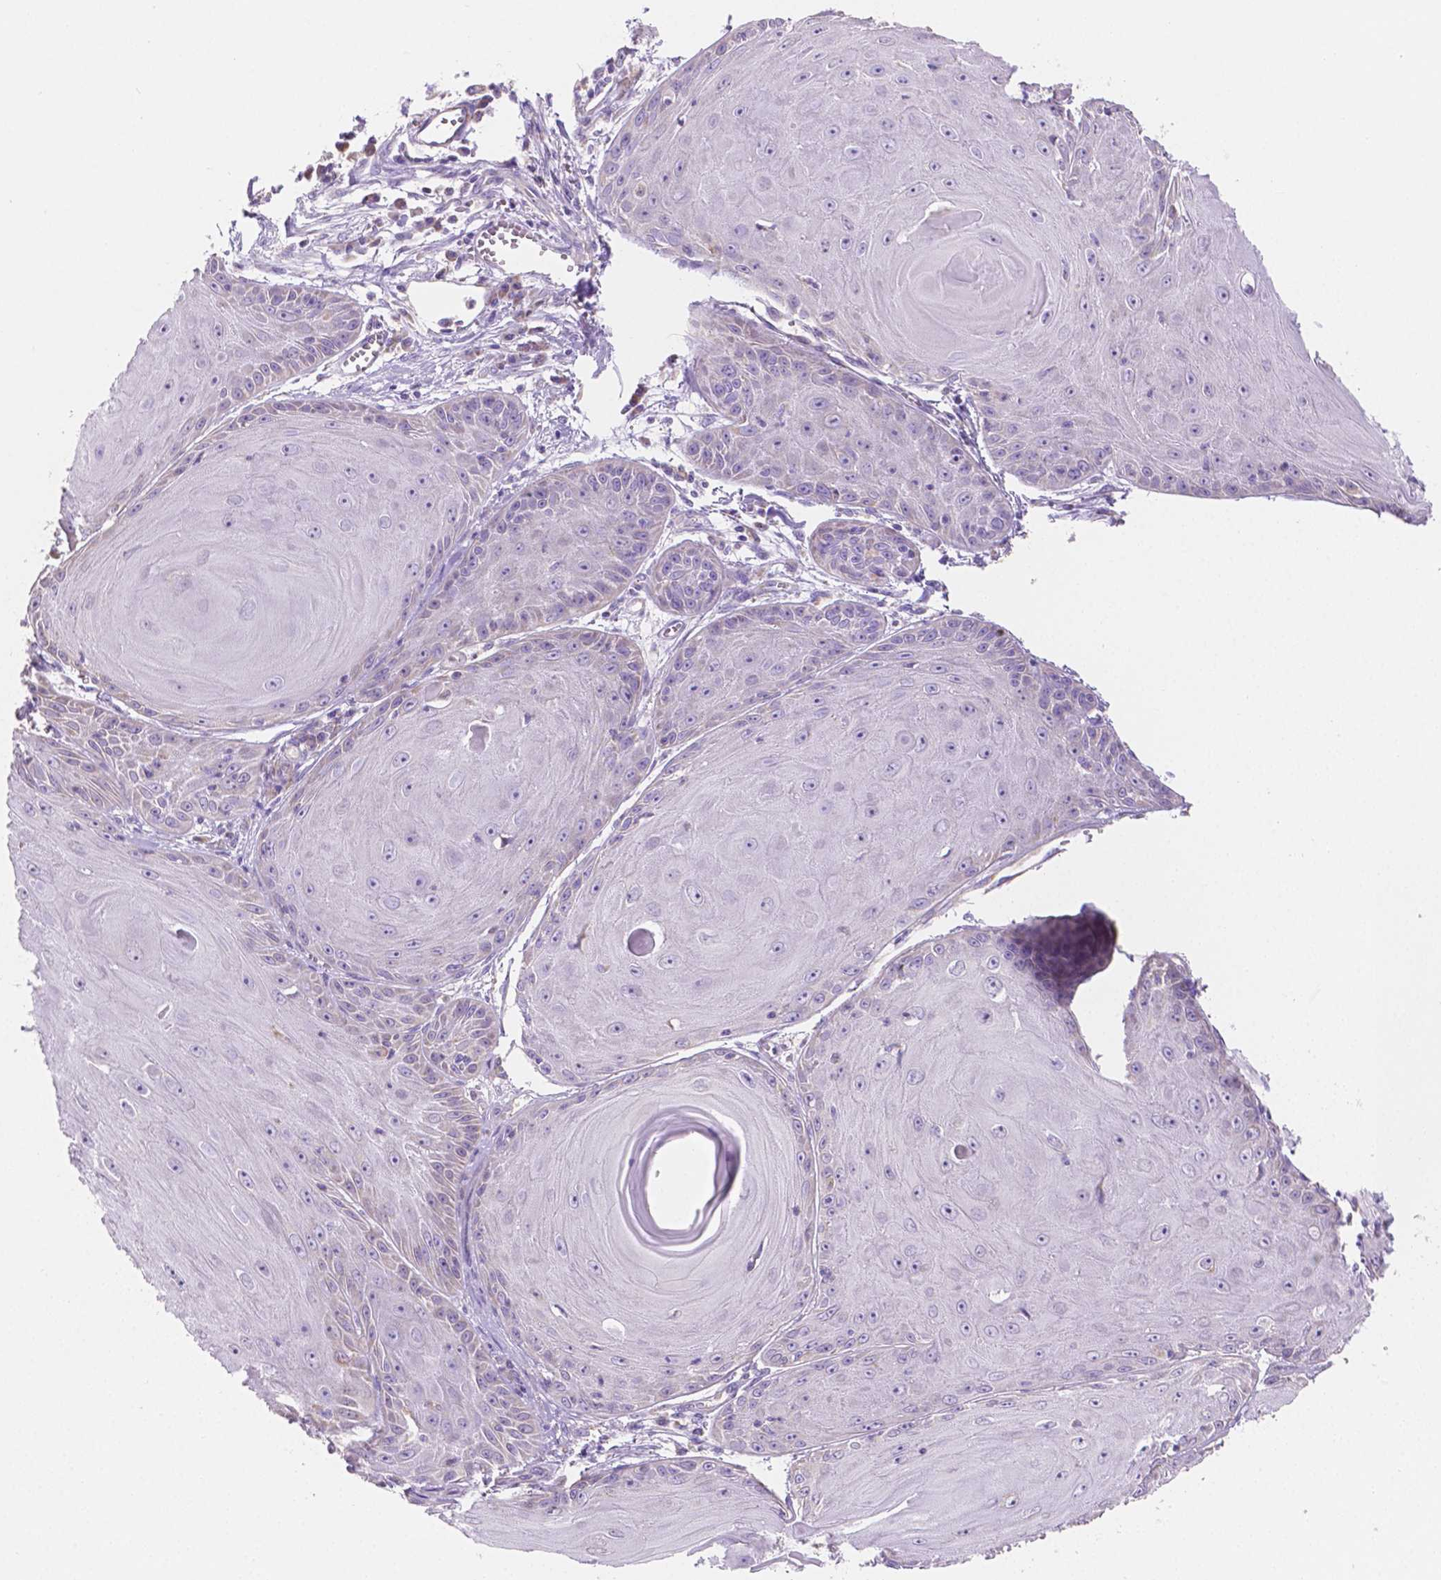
{"staining": {"intensity": "negative", "quantity": "none", "location": "none"}, "tissue": "skin cancer", "cell_type": "Tumor cells", "image_type": "cancer", "snomed": [{"axis": "morphology", "description": "Squamous cell carcinoma, NOS"}, {"axis": "topography", "description": "Skin"}, {"axis": "topography", "description": "Vulva"}], "caption": "Tumor cells show no significant protein positivity in skin cancer. (Immunohistochemistry, brightfield microscopy, high magnification).", "gene": "TMEM130", "patient": {"sex": "female", "age": 85}}